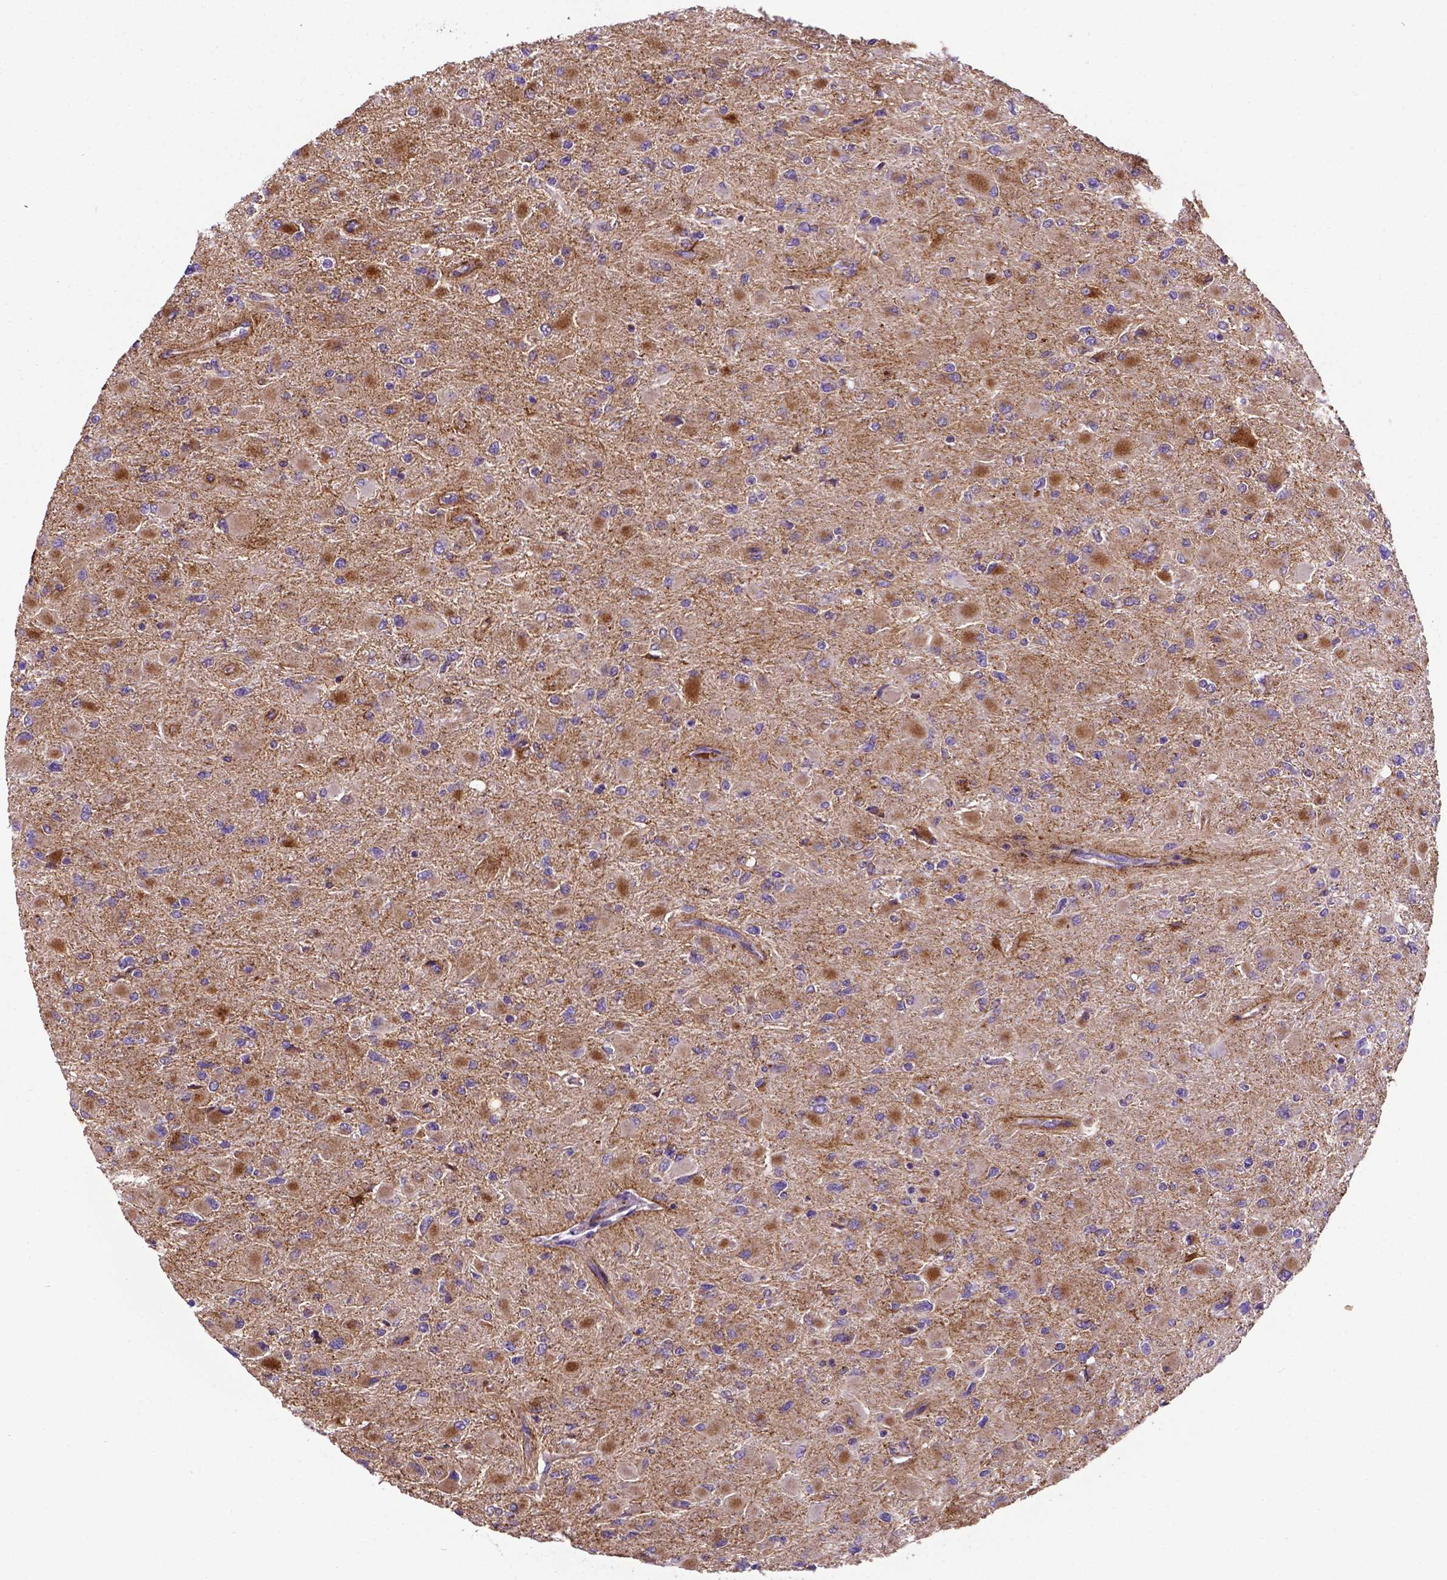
{"staining": {"intensity": "moderate", "quantity": "<25%", "location": "cytoplasmic/membranous"}, "tissue": "glioma", "cell_type": "Tumor cells", "image_type": "cancer", "snomed": [{"axis": "morphology", "description": "Glioma, malignant, High grade"}, {"axis": "topography", "description": "Cerebral cortex"}], "caption": "Moderate cytoplasmic/membranous protein positivity is present in about <25% of tumor cells in glioma. The staining was performed using DAB to visualize the protein expression in brown, while the nuclei were stained in blue with hematoxylin (Magnification: 20x).", "gene": "APOE", "patient": {"sex": "female", "age": 36}}